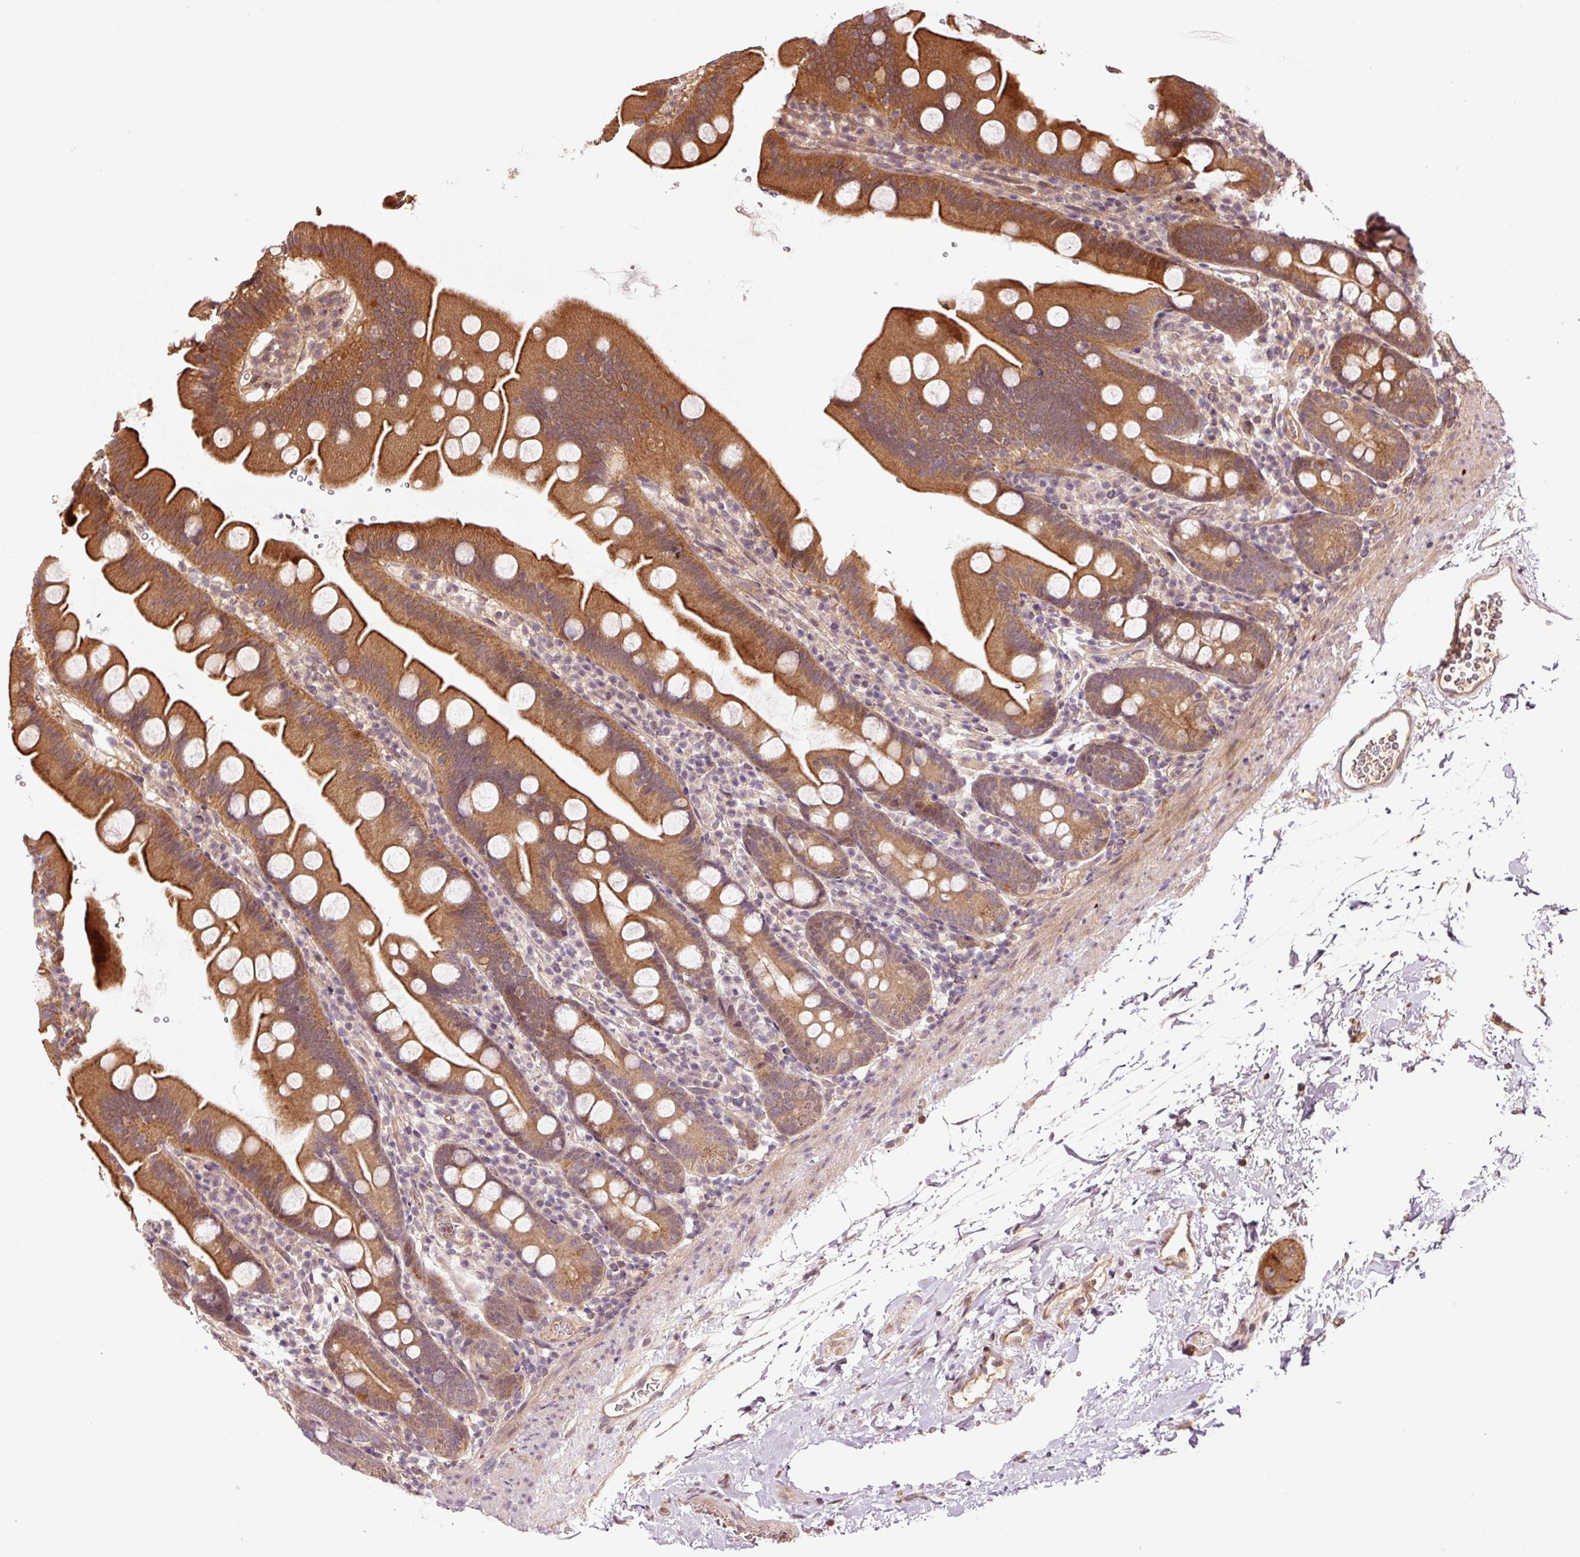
{"staining": {"intensity": "strong", "quantity": ">75%", "location": "cytoplasmic/membranous"}, "tissue": "small intestine", "cell_type": "Glandular cells", "image_type": "normal", "snomed": [{"axis": "morphology", "description": "Normal tissue, NOS"}, {"axis": "topography", "description": "Small intestine"}], "caption": "This histopathology image displays immunohistochemistry staining of normal small intestine, with high strong cytoplasmic/membranous positivity in about >75% of glandular cells.", "gene": "OXER1", "patient": {"sex": "female", "age": 68}}